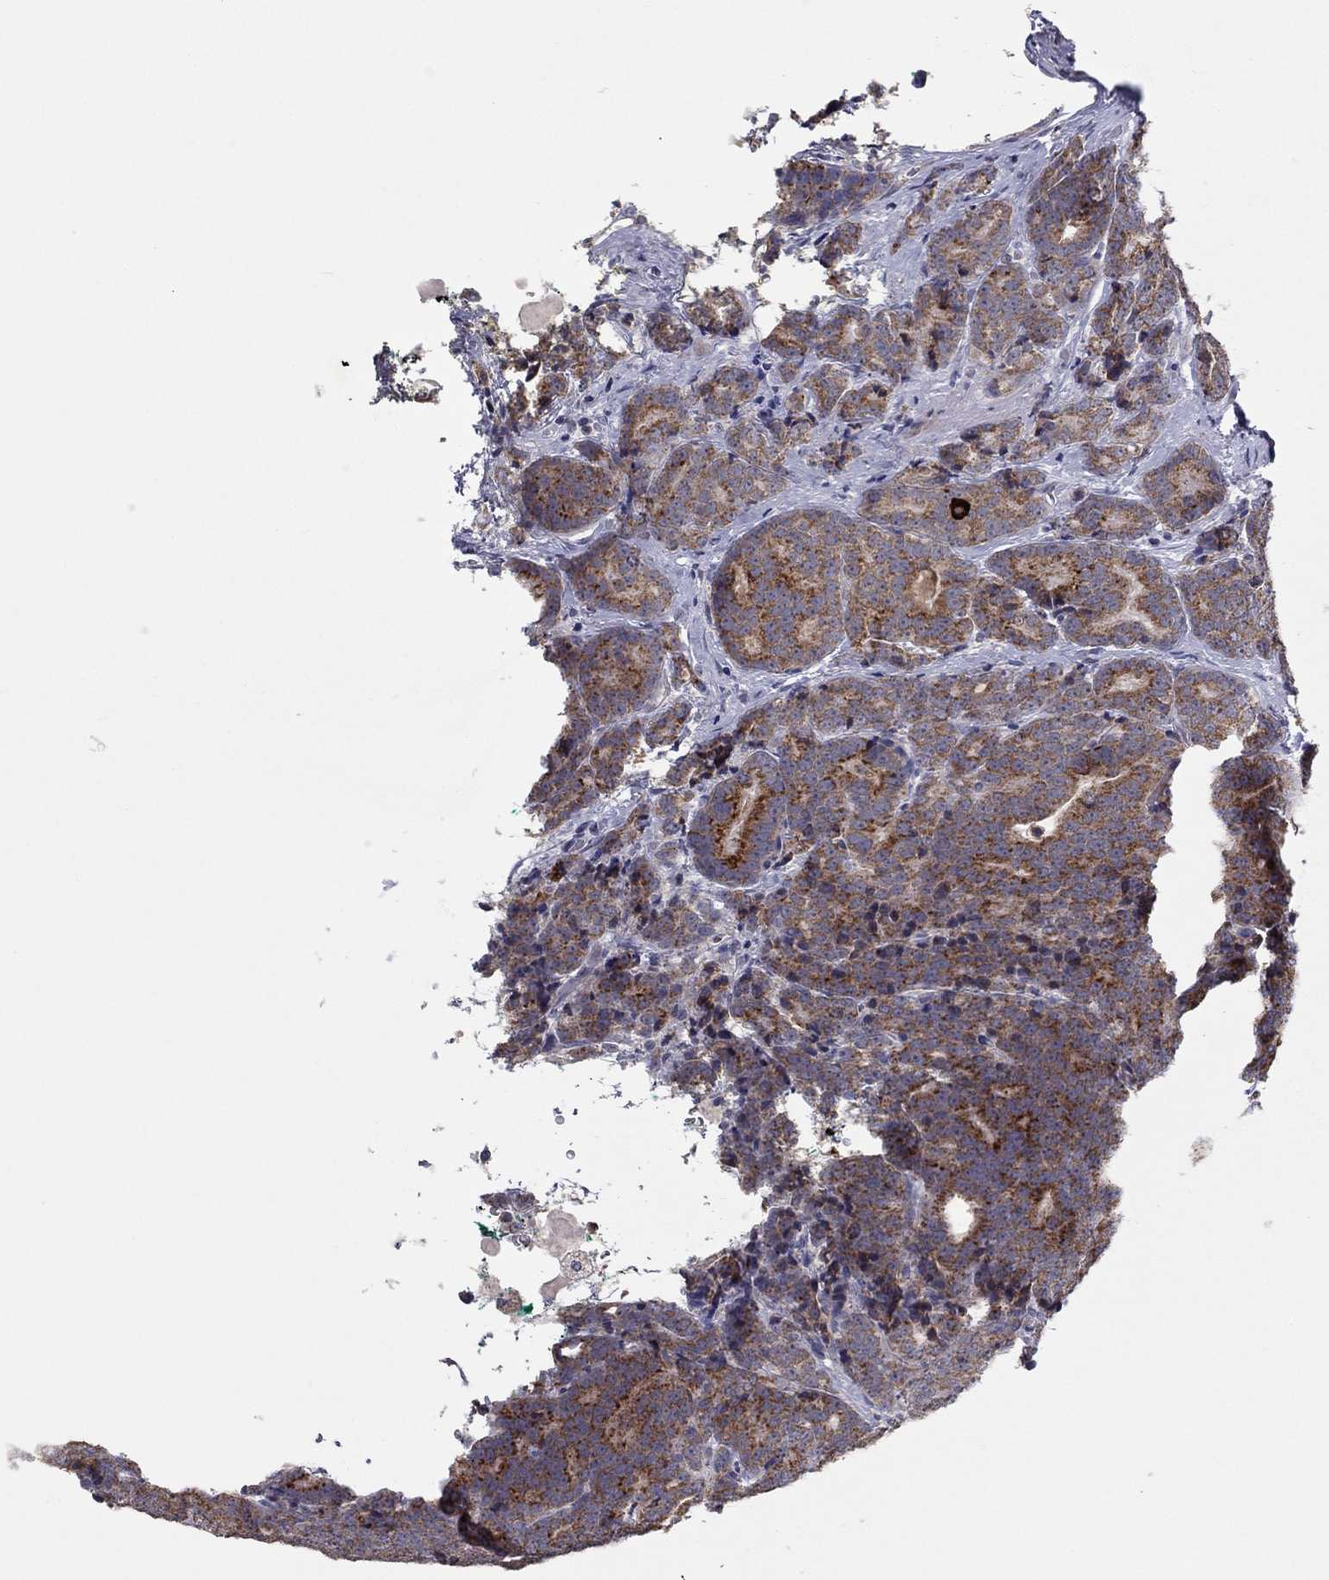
{"staining": {"intensity": "strong", "quantity": "25%-75%", "location": "cytoplasmic/membranous"}, "tissue": "prostate cancer", "cell_type": "Tumor cells", "image_type": "cancer", "snomed": [{"axis": "morphology", "description": "Adenocarcinoma, NOS"}, {"axis": "topography", "description": "Prostate"}], "caption": "Adenocarcinoma (prostate) stained for a protein demonstrates strong cytoplasmic/membranous positivity in tumor cells.", "gene": "CRACDL", "patient": {"sex": "male", "age": 71}}